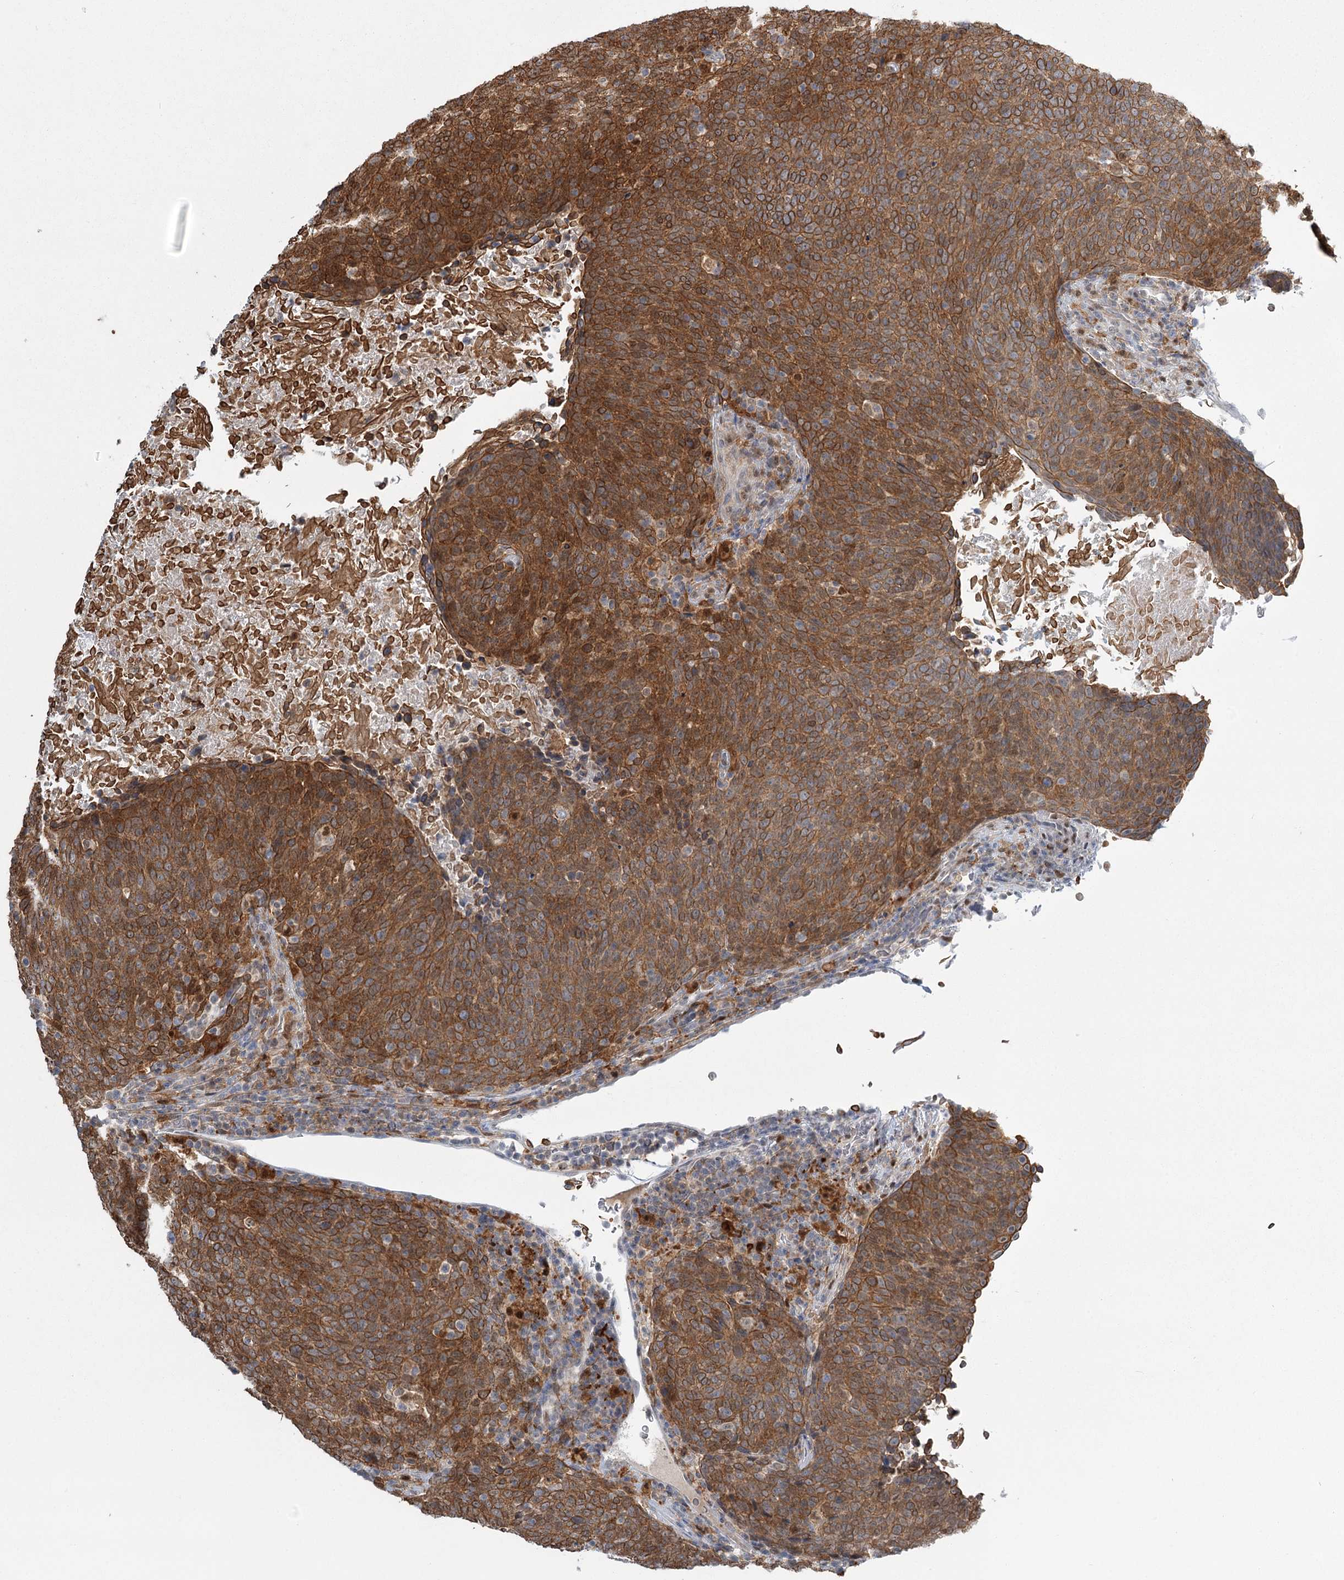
{"staining": {"intensity": "moderate", "quantity": ">75%", "location": "cytoplasmic/membranous"}, "tissue": "head and neck cancer", "cell_type": "Tumor cells", "image_type": "cancer", "snomed": [{"axis": "morphology", "description": "Squamous cell carcinoma, NOS"}, {"axis": "morphology", "description": "Squamous cell carcinoma, metastatic, NOS"}, {"axis": "topography", "description": "Lymph node"}, {"axis": "topography", "description": "Head-Neck"}], "caption": "Protein expression analysis of human squamous cell carcinoma (head and neck) reveals moderate cytoplasmic/membranous expression in about >75% of tumor cells.", "gene": "TMEM70", "patient": {"sex": "male", "age": 62}}